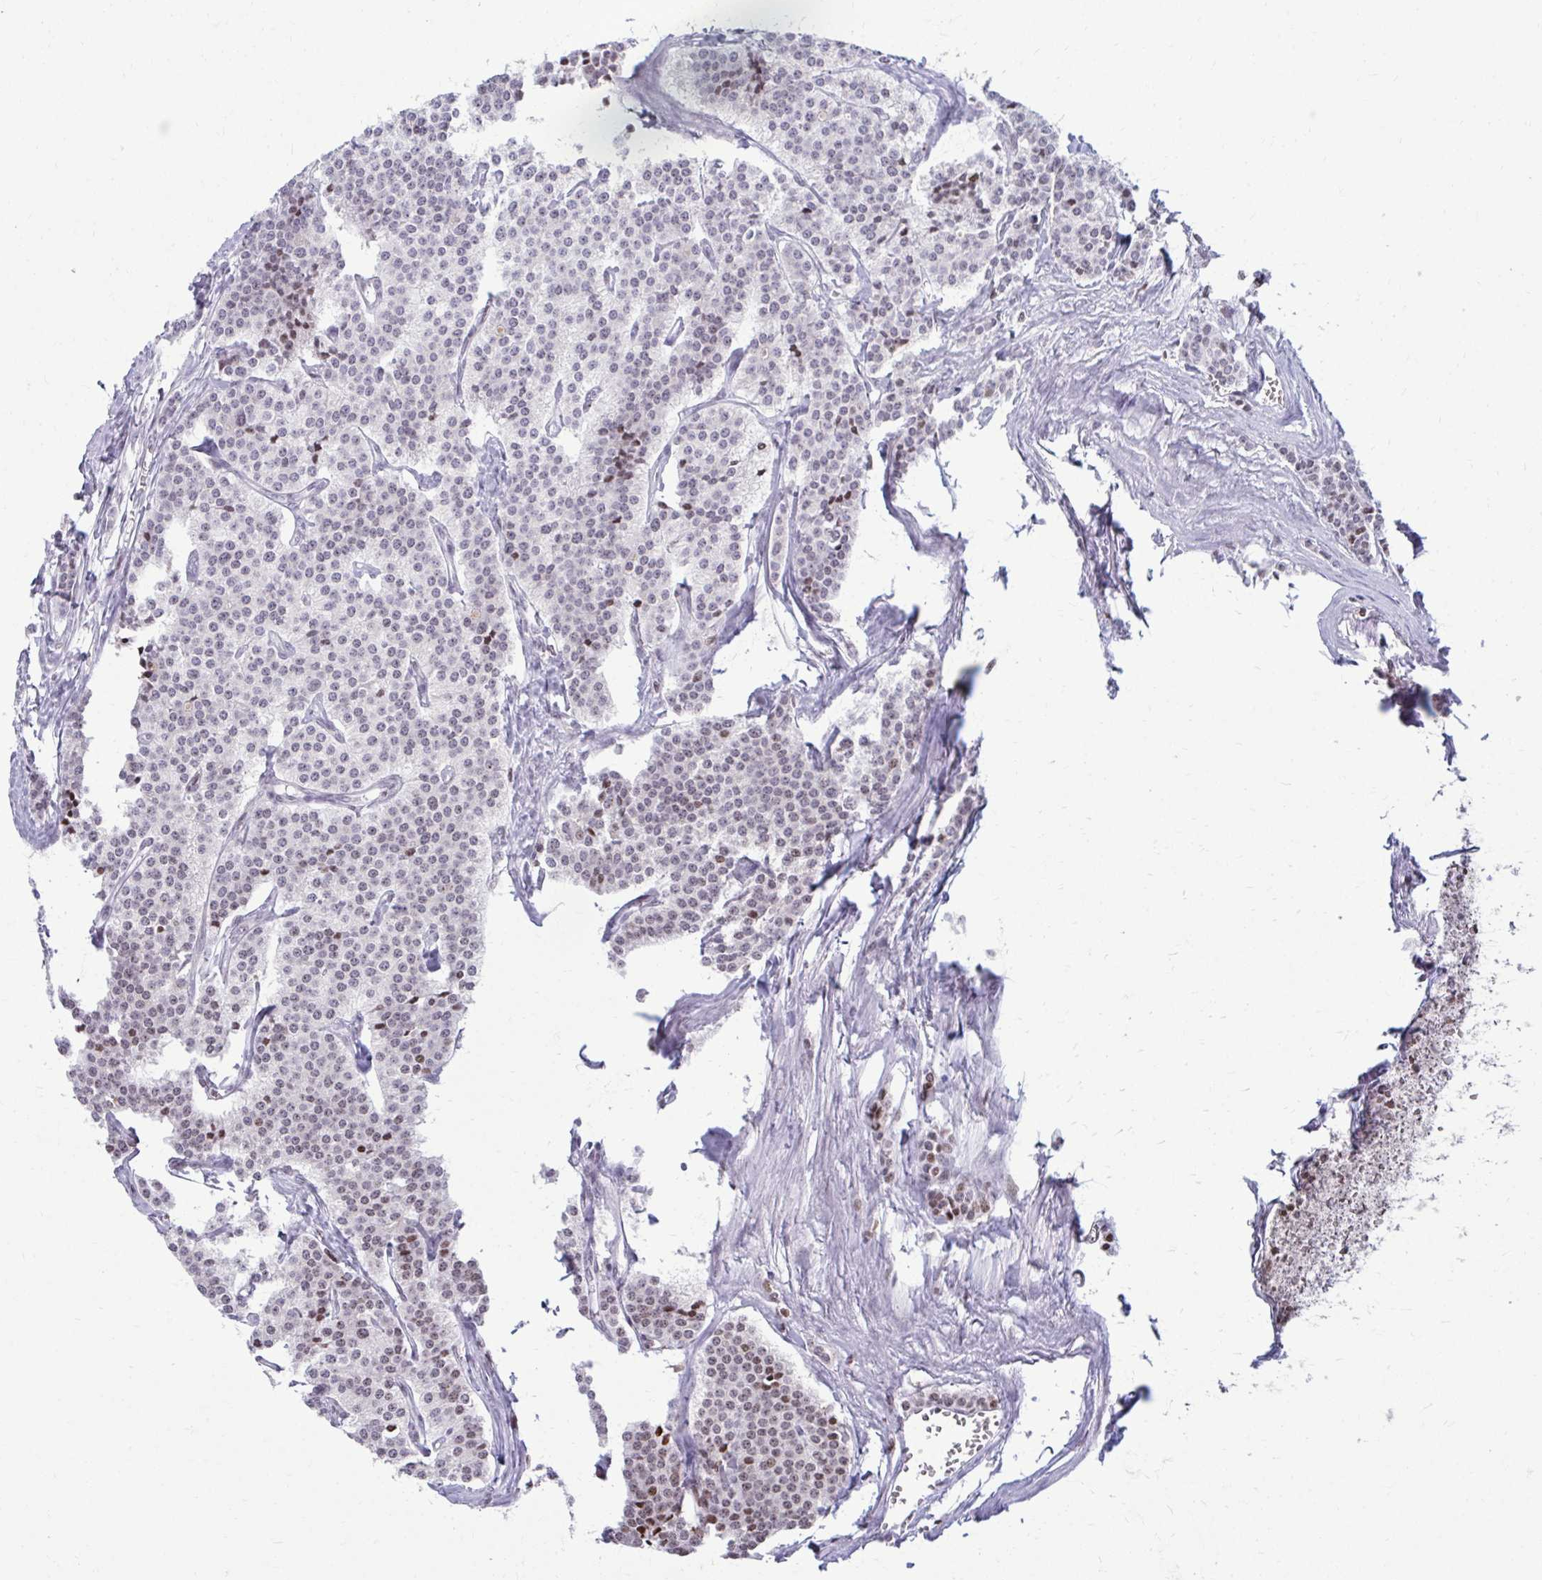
{"staining": {"intensity": "moderate", "quantity": "25%-75%", "location": "nuclear"}, "tissue": "carcinoid", "cell_type": "Tumor cells", "image_type": "cancer", "snomed": [{"axis": "morphology", "description": "Carcinoid, malignant, NOS"}, {"axis": "topography", "description": "Small intestine"}], "caption": "Brown immunohistochemical staining in human carcinoid demonstrates moderate nuclear staining in approximately 25%-75% of tumor cells. (DAB IHC, brown staining for protein, blue staining for nuclei).", "gene": "AP5M1", "patient": {"sex": "male", "age": 63}}